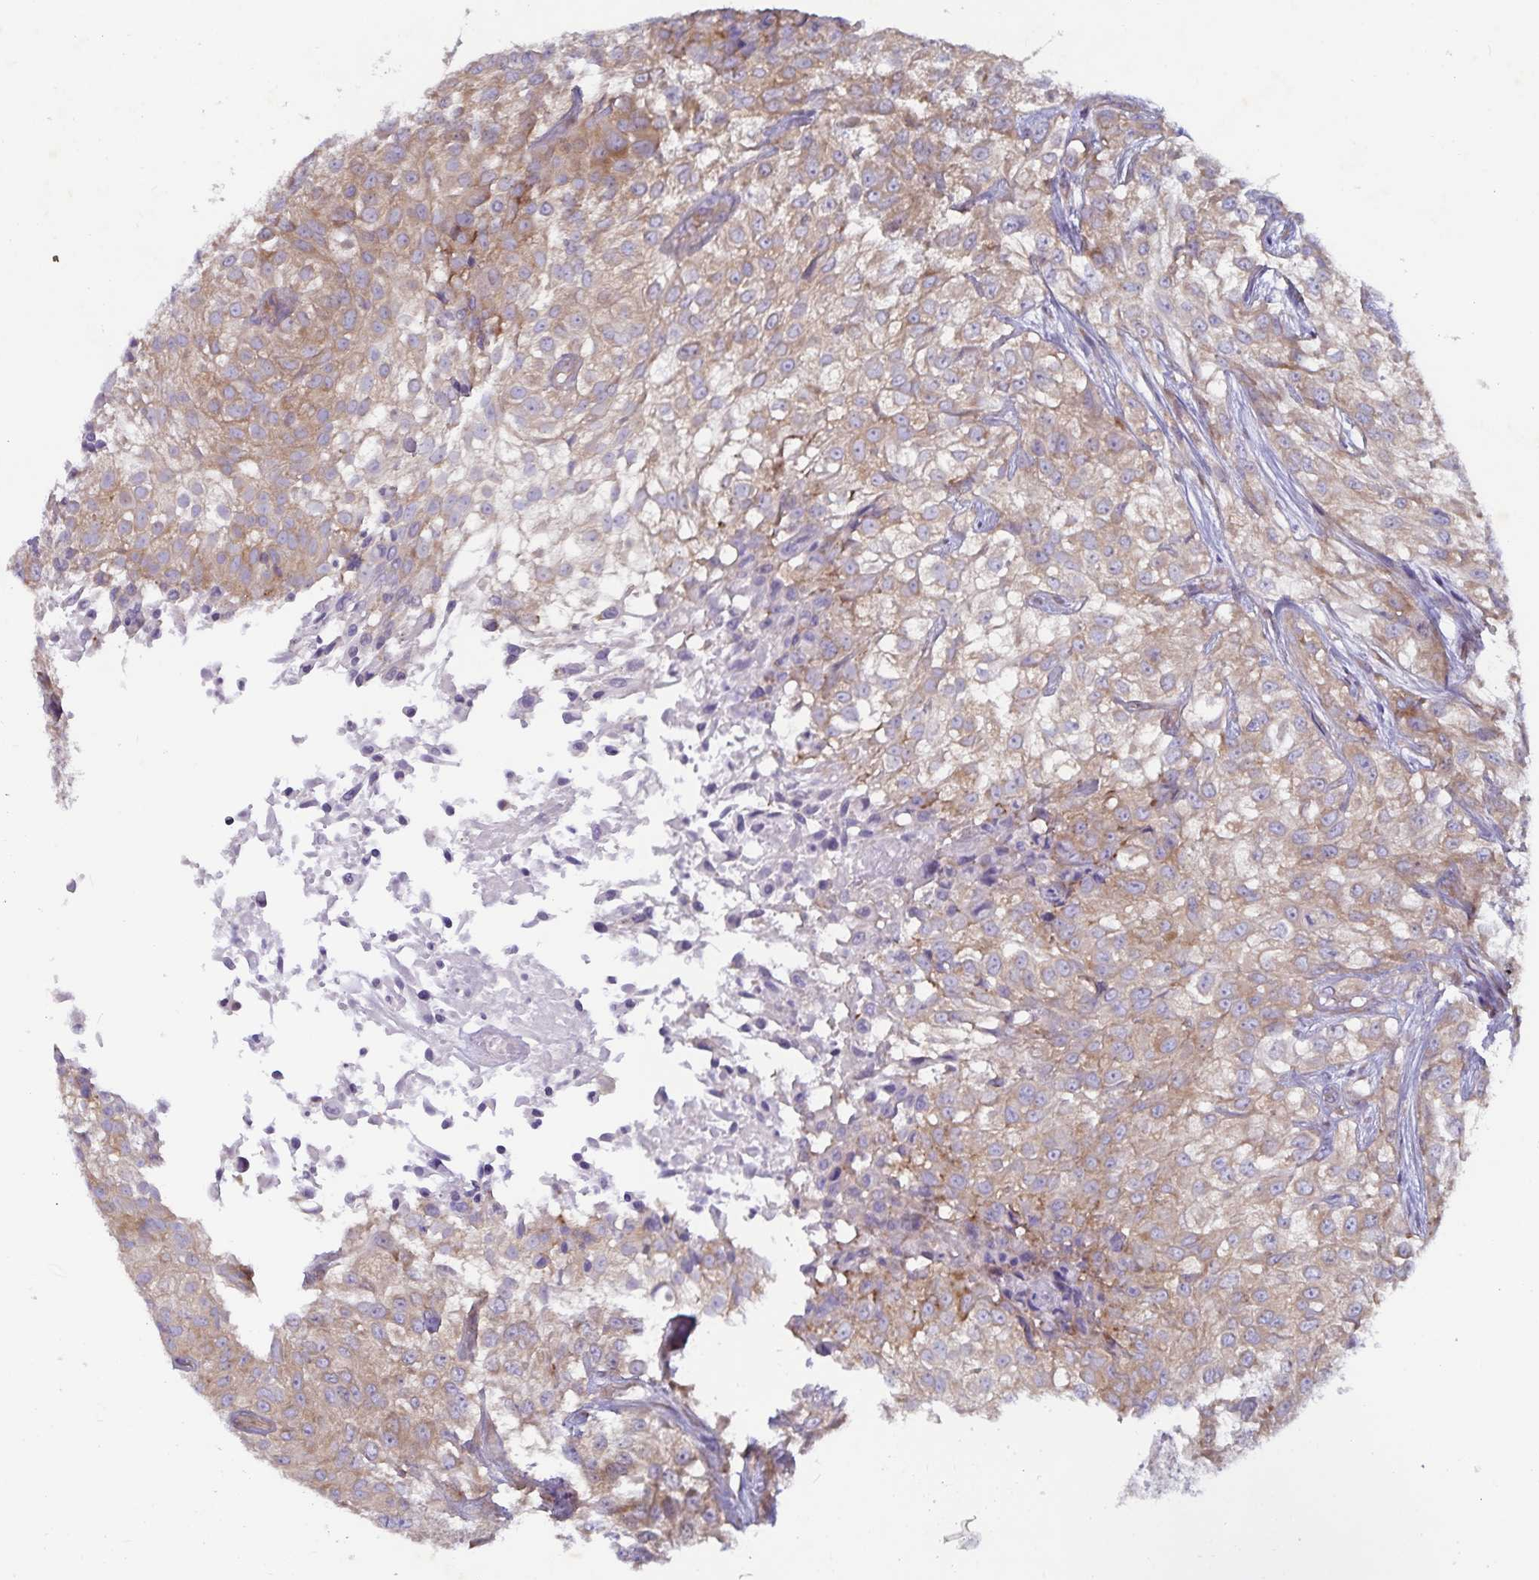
{"staining": {"intensity": "moderate", "quantity": ">75%", "location": "cytoplasmic/membranous"}, "tissue": "urothelial cancer", "cell_type": "Tumor cells", "image_type": "cancer", "snomed": [{"axis": "morphology", "description": "Urothelial carcinoma, High grade"}, {"axis": "topography", "description": "Urinary bladder"}], "caption": "Human urothelial cancer stained with a brown dye reveals moderate cytoplasmic/membranous positive expression in about >75% of tumor cells.", "gene": "FAM120A", "patient": {"sex": "male", "age": 56}}